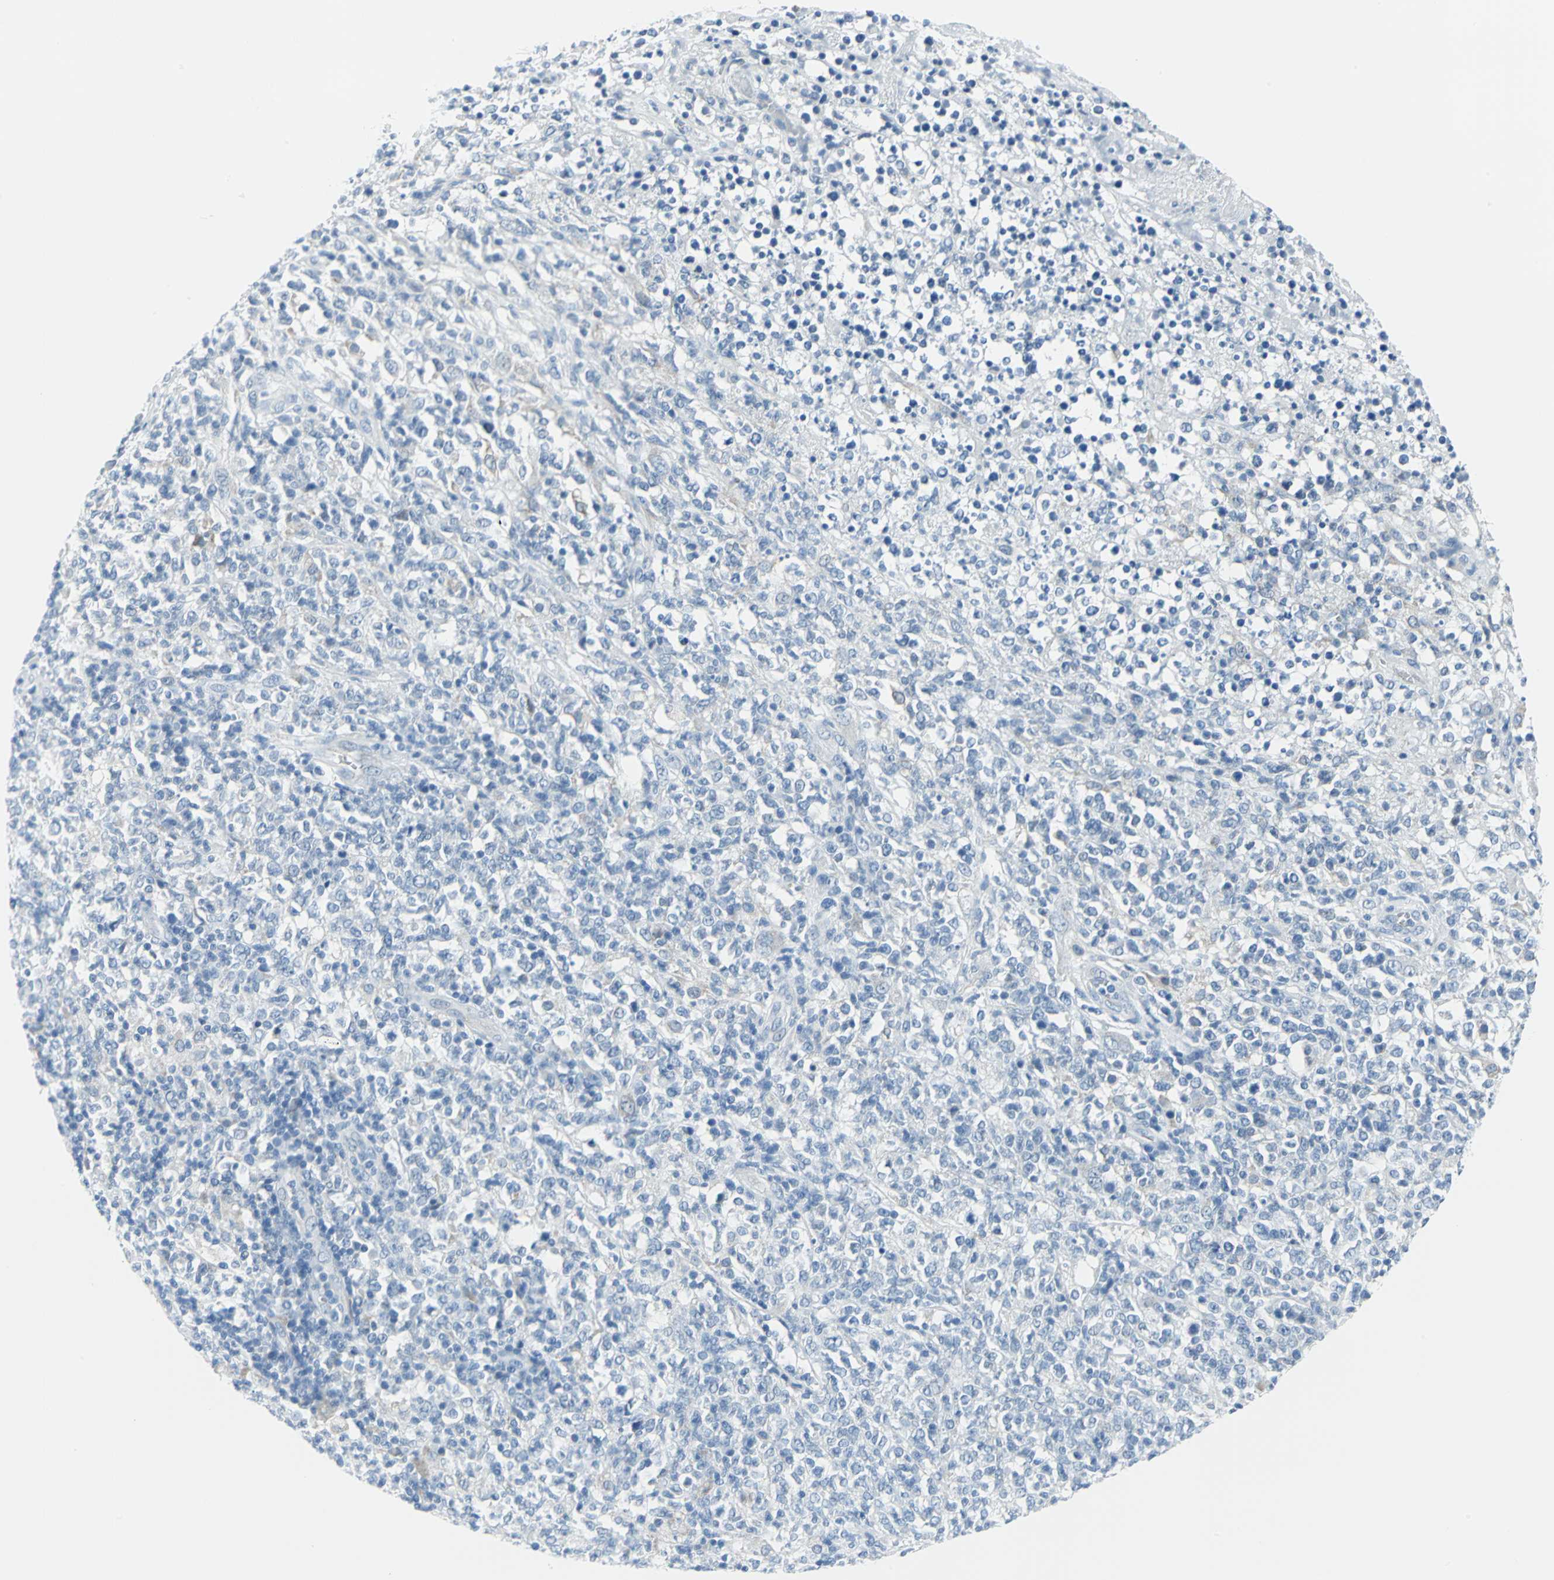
{"staining": {"intensity": "negative", "quantity": "none", "location": "none"}, "tissue": "lymphoma", "cell_type": "Tumor cells", "image_type": "cancer", "snomed": [{"axis": "morphology", "description": "Malignant lymphoma, non-Hodgkin's type, High grade"}, {"axis": "topography", "description": "Lymph node"}], "caption": "DAB immunohistochemical staining of lymphoma shows no significant expression in tumor cells. The staining was performed using DAB (3,3'-diaminobenzidine) to visualize the protein expression in brown, while the nuclei were stained in blue with hematoxylin (Magnification: 20x).", "gene": "CYB5A", "patient": {"sex": "female", "age": 84}}